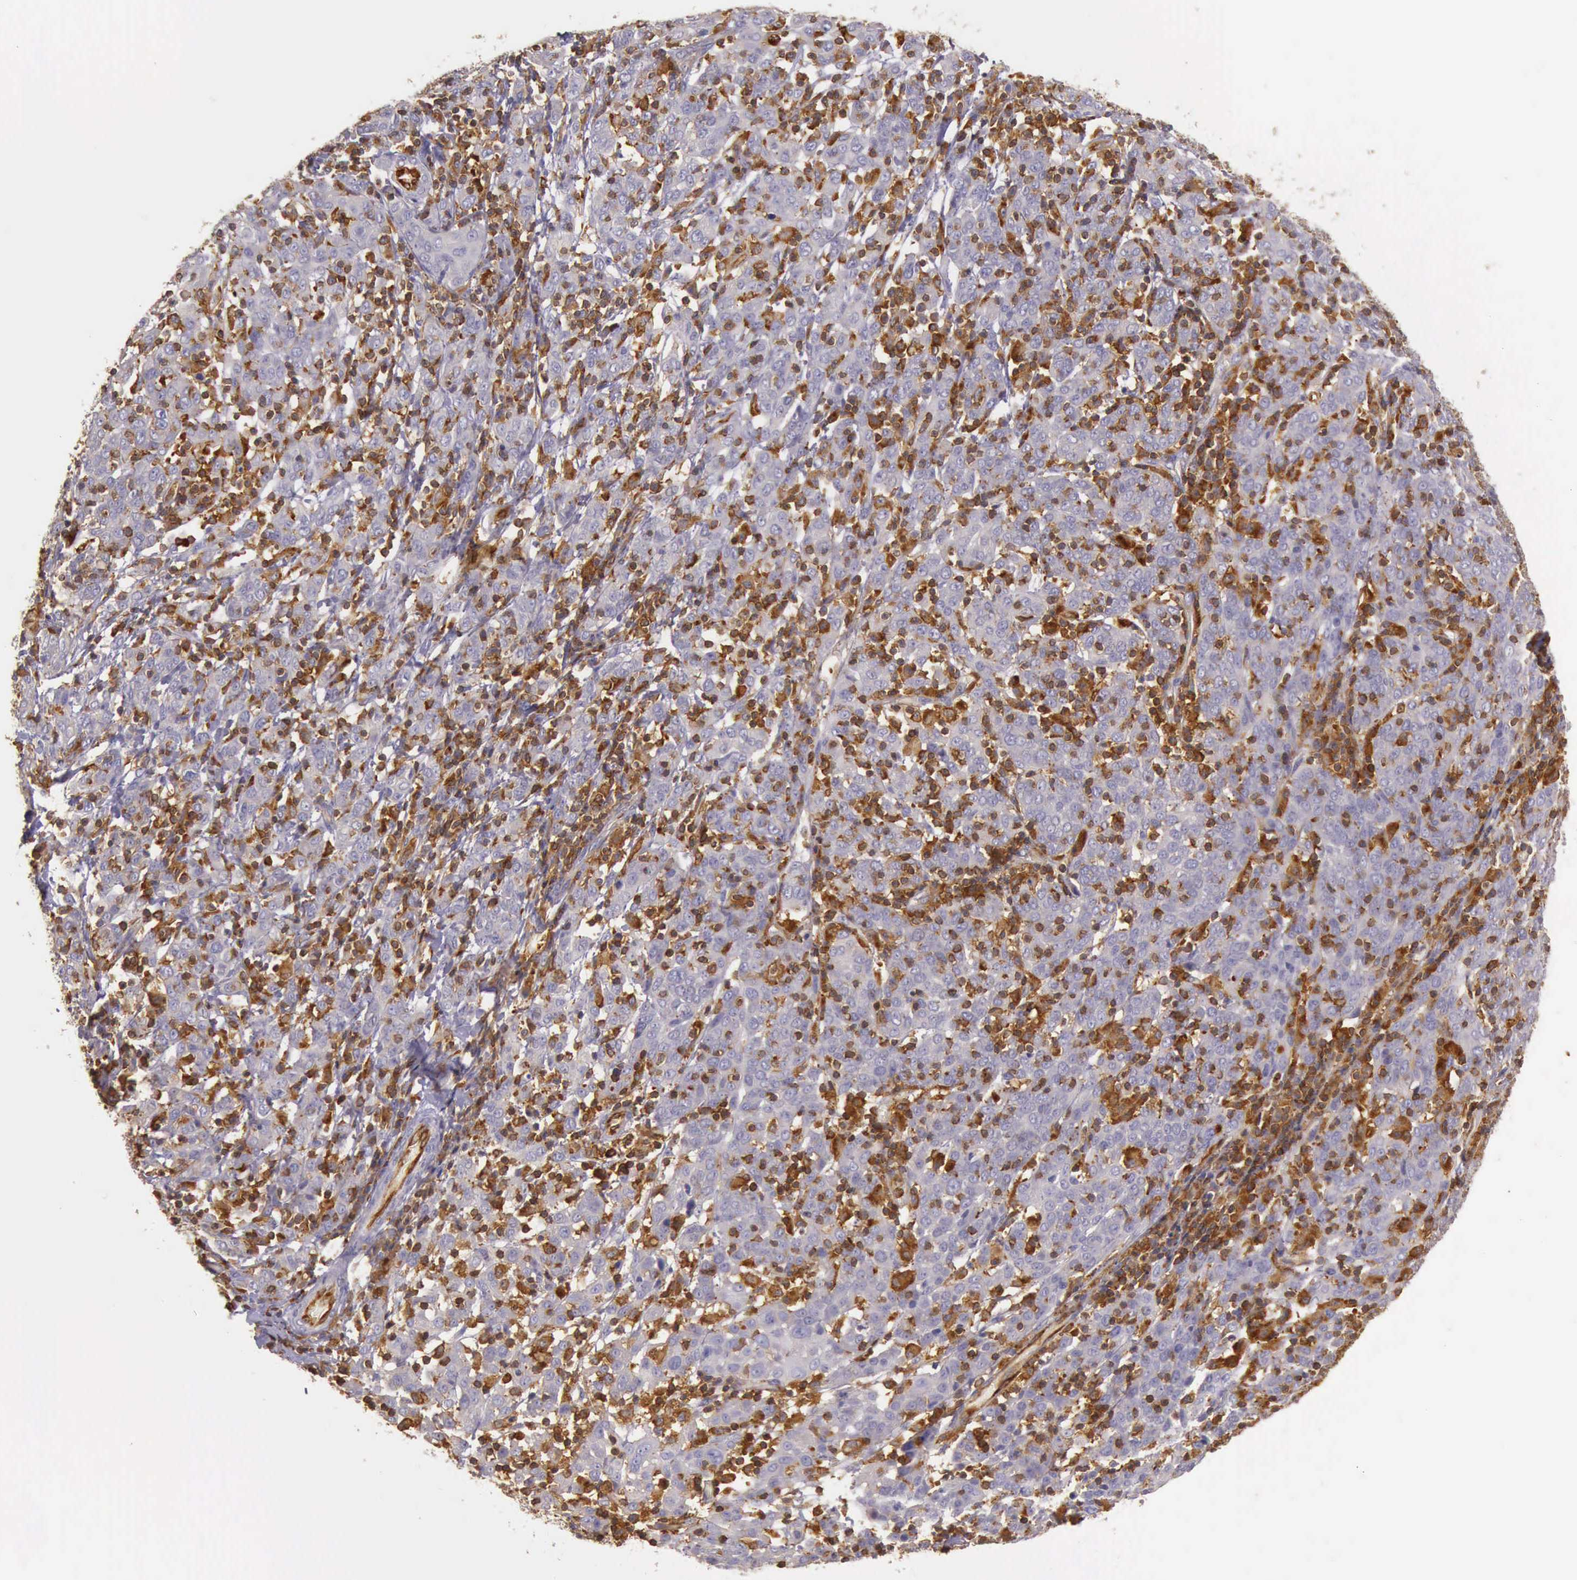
{"staining": {"intensity": "weak", "quantity": "25%-75%", "location": "cytoplasmic/membranous"}, "tissue": "cervical cancer", "cell_type": "Tumor cells", "image_type": "cancer", "snomed": [{"axis": "morphology", "description": "Normal tissue, NOS"}, {"axis": "morphology", "description": "Squamous cell carcinoma, NOS"}, {"axis": "topography", "description": "Cervix"}], "caption": "Immunohistochemistry (DAB (3,3'-diaminobenzidine)) staining of human cervical cancer (squamous cell carcinoma) displays weak cytoplasmic/membranous protein positivity in about 25%-75% of tumor cells. The protein of interest is shown in brown color, while the nuclei are stained blue.", "gene": "ARHGAP4", "patient": {"sex": "female", "age": 67}}